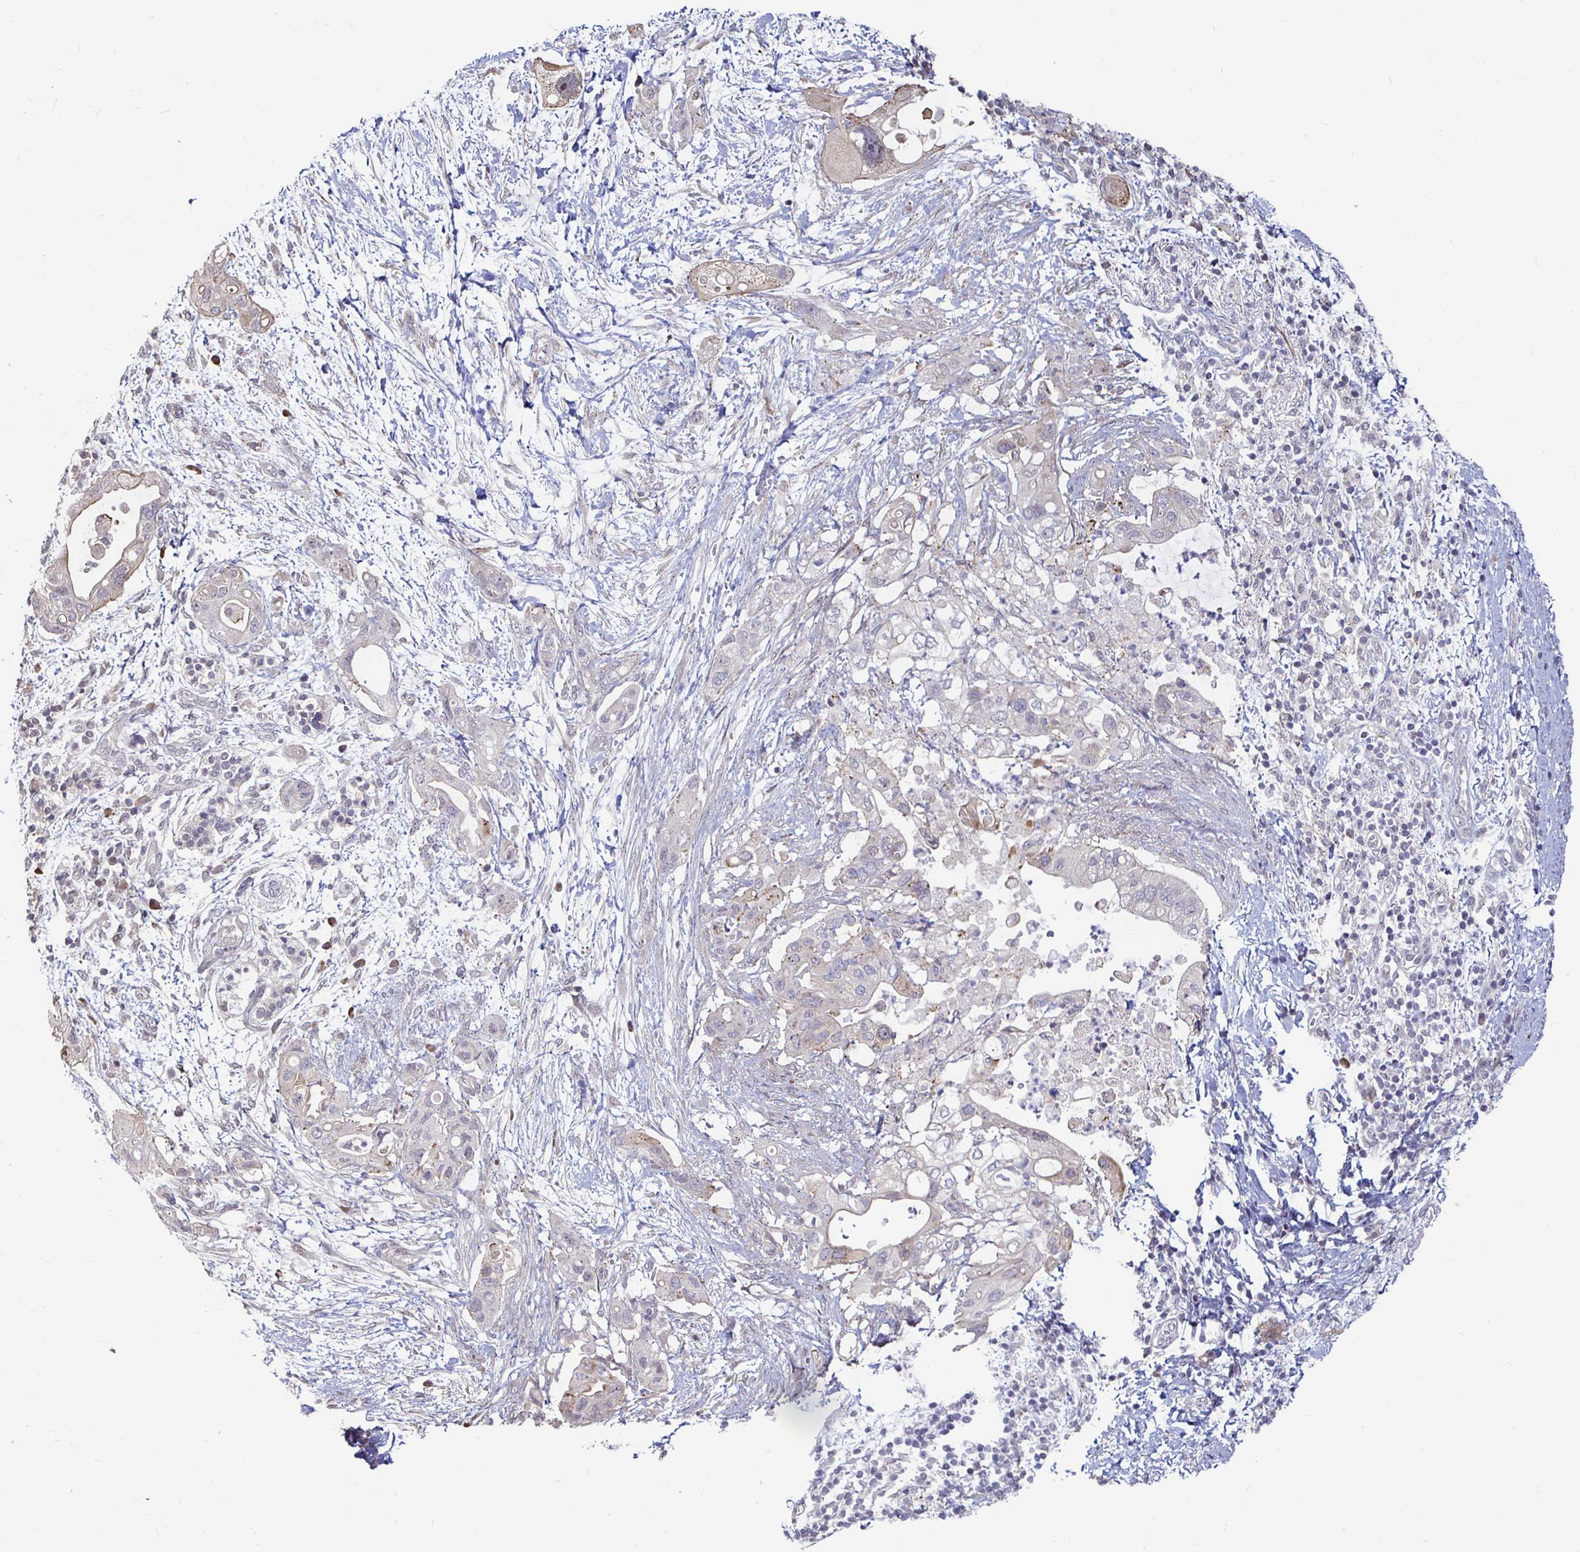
{"staining": {"intensity": "weak", "quantity": "<25%", "location": "cytoplasmic/membranous"}, "tissue": "pancreatic cancer", "cell_type": "Tumor cells", "image_type": "cancer", "snomed": [{"axis": "morphology", "description": "Adenocarcinoma, NOS"}, {"axis": "topography", "description": "Pancreas"}], "caption": "This is a micrograph of immunohistochemistry staining of adenocarcinoma (pancreatic), which shows no staining in tumor cells.", "gene": "CAPN11", "patient": {"sex": "female", "age": 72}}